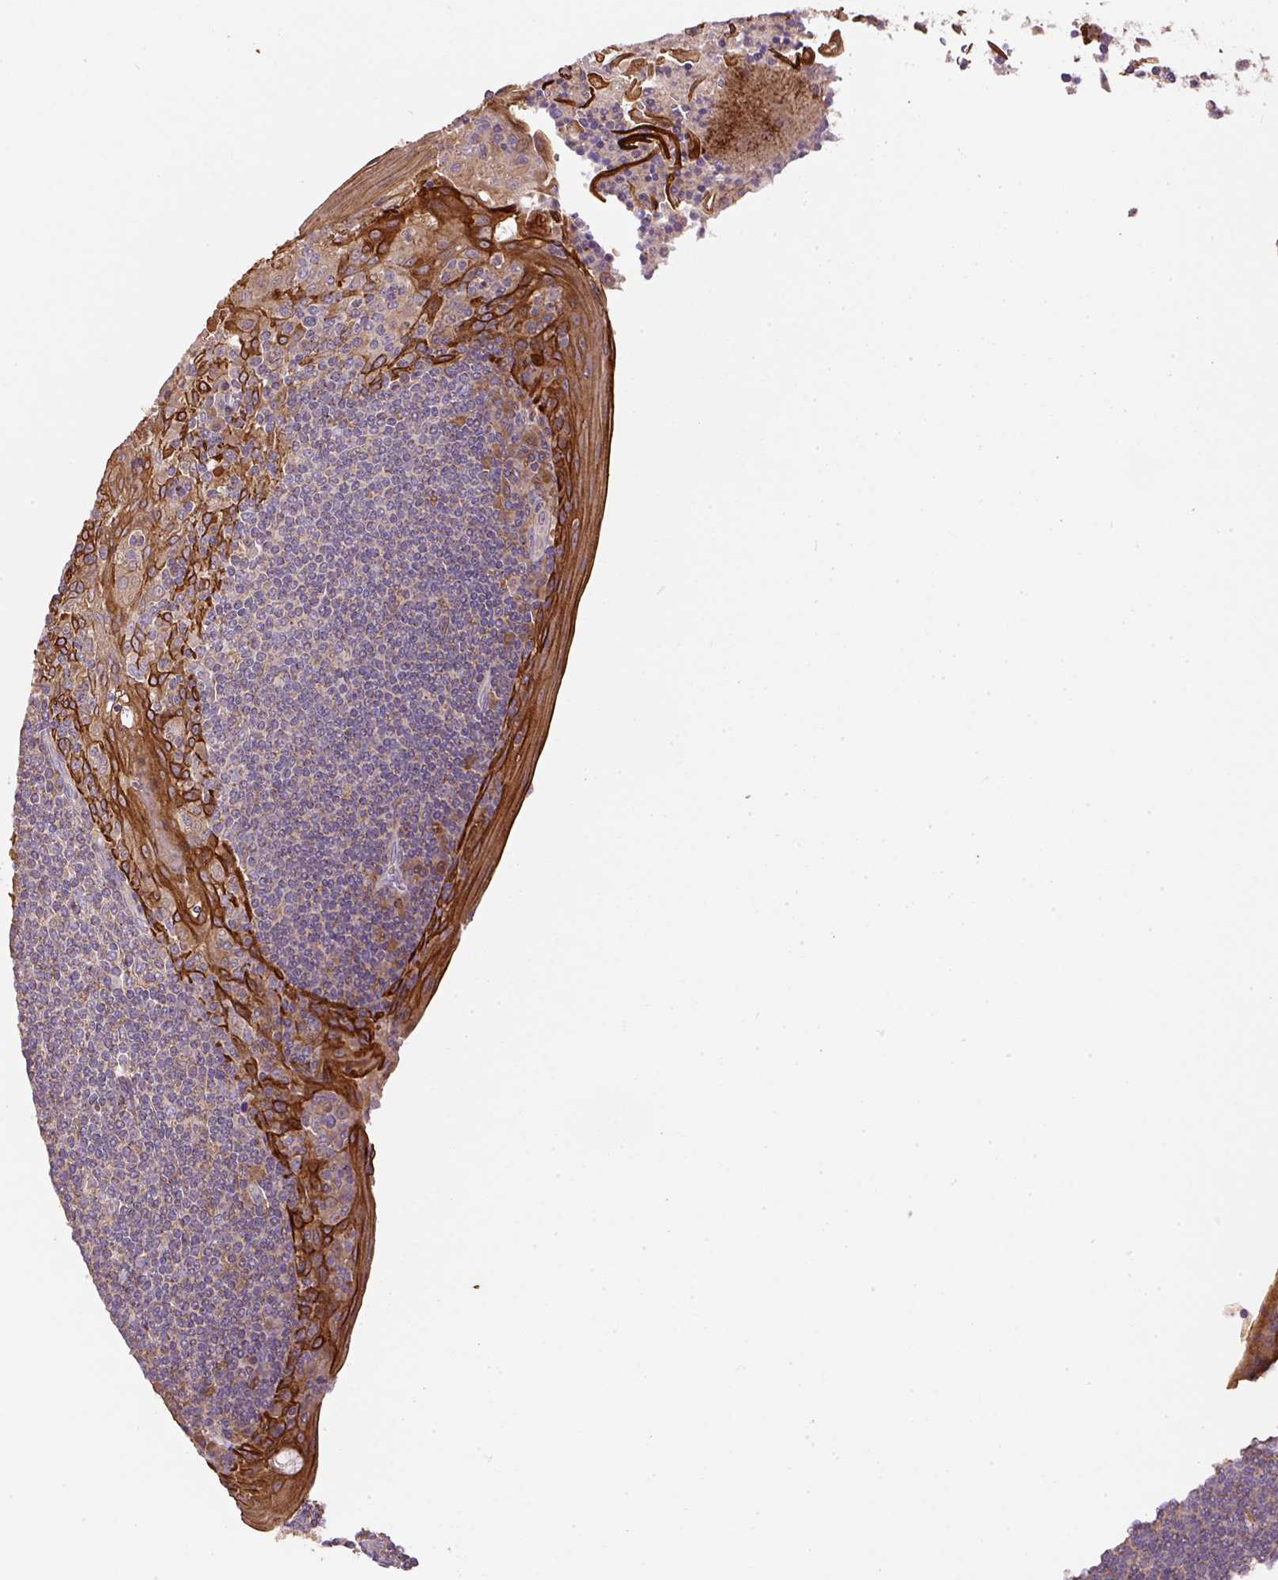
{"staining": {"intensity": "negative", "quantity": "none", "location": "none"}, "tissue": "tonsil", "cell_type": "Germinal center cells", "image_type": "normal", "snomed": [{"axis": "morphology", "description": "Normal tissue, NOS"}, {"axis": "topography", "description": "Tonsil"}], "caption": "The photomicrograph shows no staining of germinal center cells in benign tonsil. (Immunohistochemistry (ihc), brightfield microscopy, high magnification).", "gene": "DAPK1", "patient": {"sex": "male", "age": 27}}